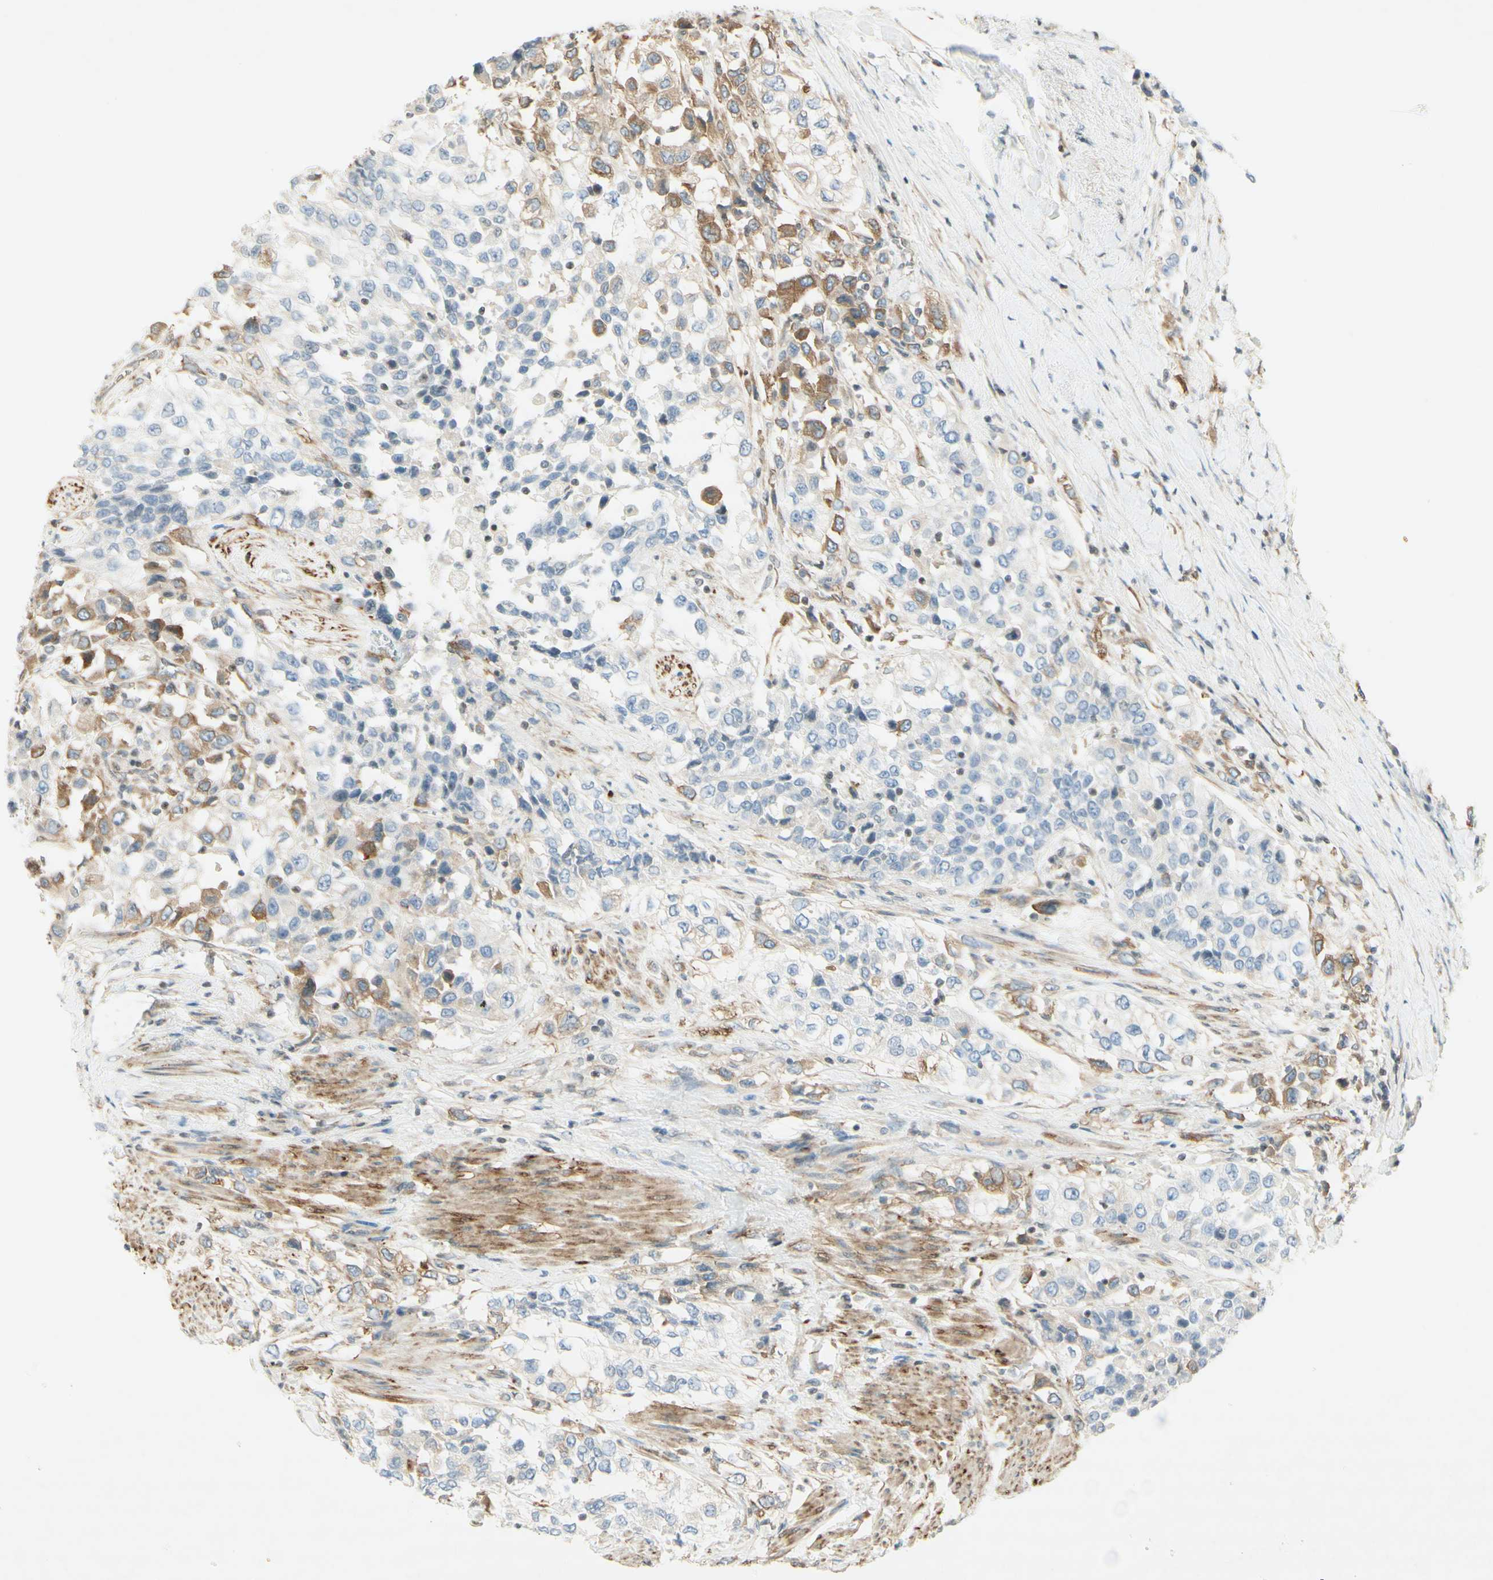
{"staining": {"intensity": "moderate", "quantity": "<25%", "location": "cytoplasmic/membranous"}, "tissue": "urothelial cancer", "cell_type": "Tumor cells", "image_type": "cancer", "snomed": [{"axis": "morphology", "description": "Urothelial carcinoma, High grade"}, {"axis": "topography", "description": "Urinary bladder"}], "caption": "DAB immunohistochemical staining of urothelial carcinoma (high-grade) demonstrates moderate cytoplasmic/membranous protein expression in about <25% of tumor cells.", "gene": "MAP1B", "patient": {"sex": "female", "age": 80}}